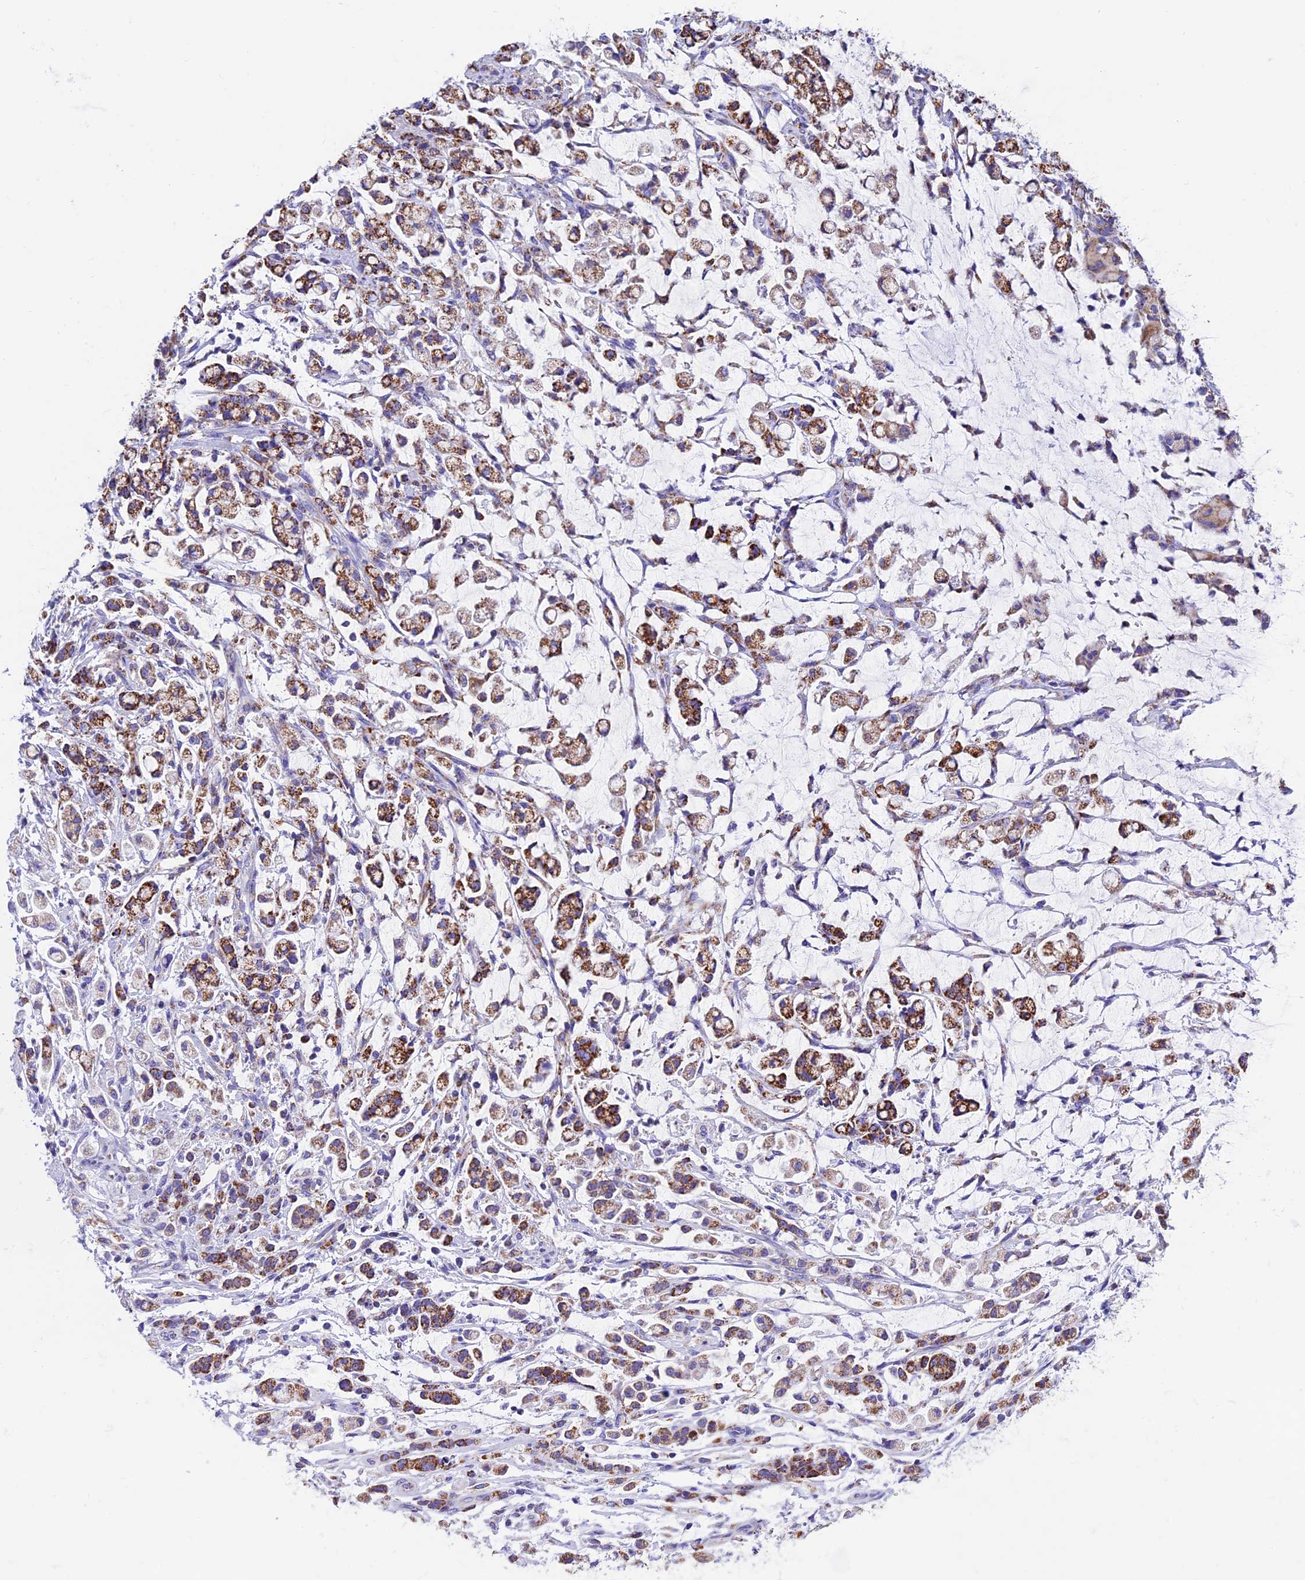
{"staining": {"intensity": "strong", "quantity": "25%-75%", "location": "cytoplasmic/membranous"}, "tissue": "stomach cancer", "cell_type": "Tumor cells", "image_type": "cancer", "snomed": [{"axis": "morphology", "description": "Adenocarcinoma, NOS"}, {"axis": "topography", "description": "Stomach"}], "caption": "The histopathology image exhibits immunohistochemical staining of stomach cancer (adenocarcinoma). There is strong cytoplasmic/membranous positivity is identified in approximately 25%-75% of tumor cells. The staining was performed using DAB (3,3'-diaminobenzidine) to visualize the protein expression in brown, while the nuclei were stained in blue with hematoxylin (Magnification: 20x).", "gene": "SLC8B1", "patient": {"sex": "female", "age": 60}}